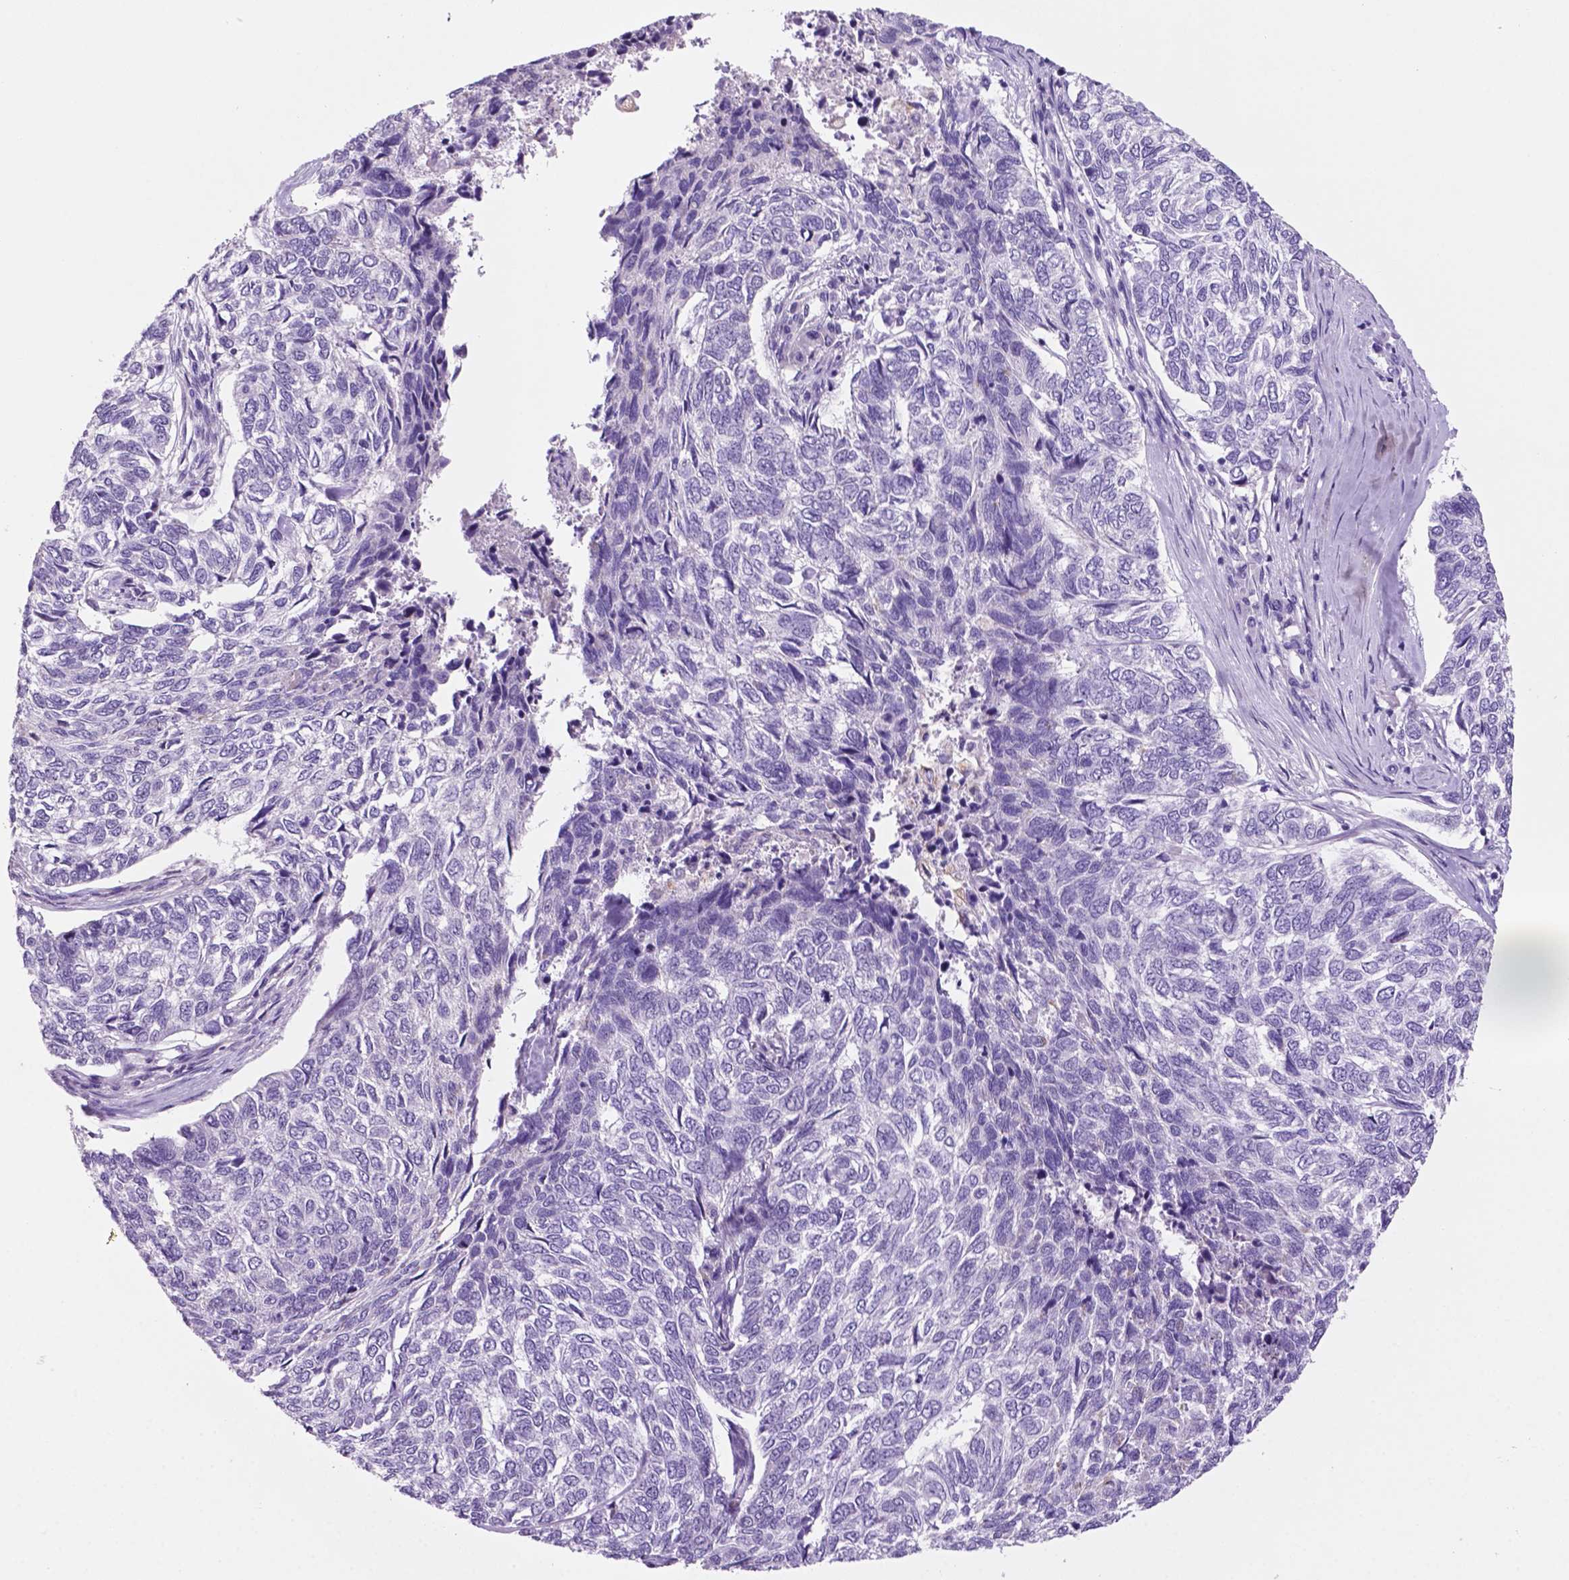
{"staining": {"intensity": "negative", "quantity": "none", "location": "none"}, "tissue": "skin cancer", "cell_type": "Tumor cells", "image_type": "cancer", "snomed": [{"axis": "morphology", "description": "Basal cell carcinoma"}, {"axis": "topography", "description": "Skin"}], "caption": "Immunohistochemistry of human skin cancer (basal cell carcinoma) reveals no positivity in tumor cells. (DAB (3,3'-diaminobenzidine) immunohistochemistry (IHC) with hematoxylin counter stain).", "gene": "C18orf21", "patient": {"sex": "female", "age": 65}}